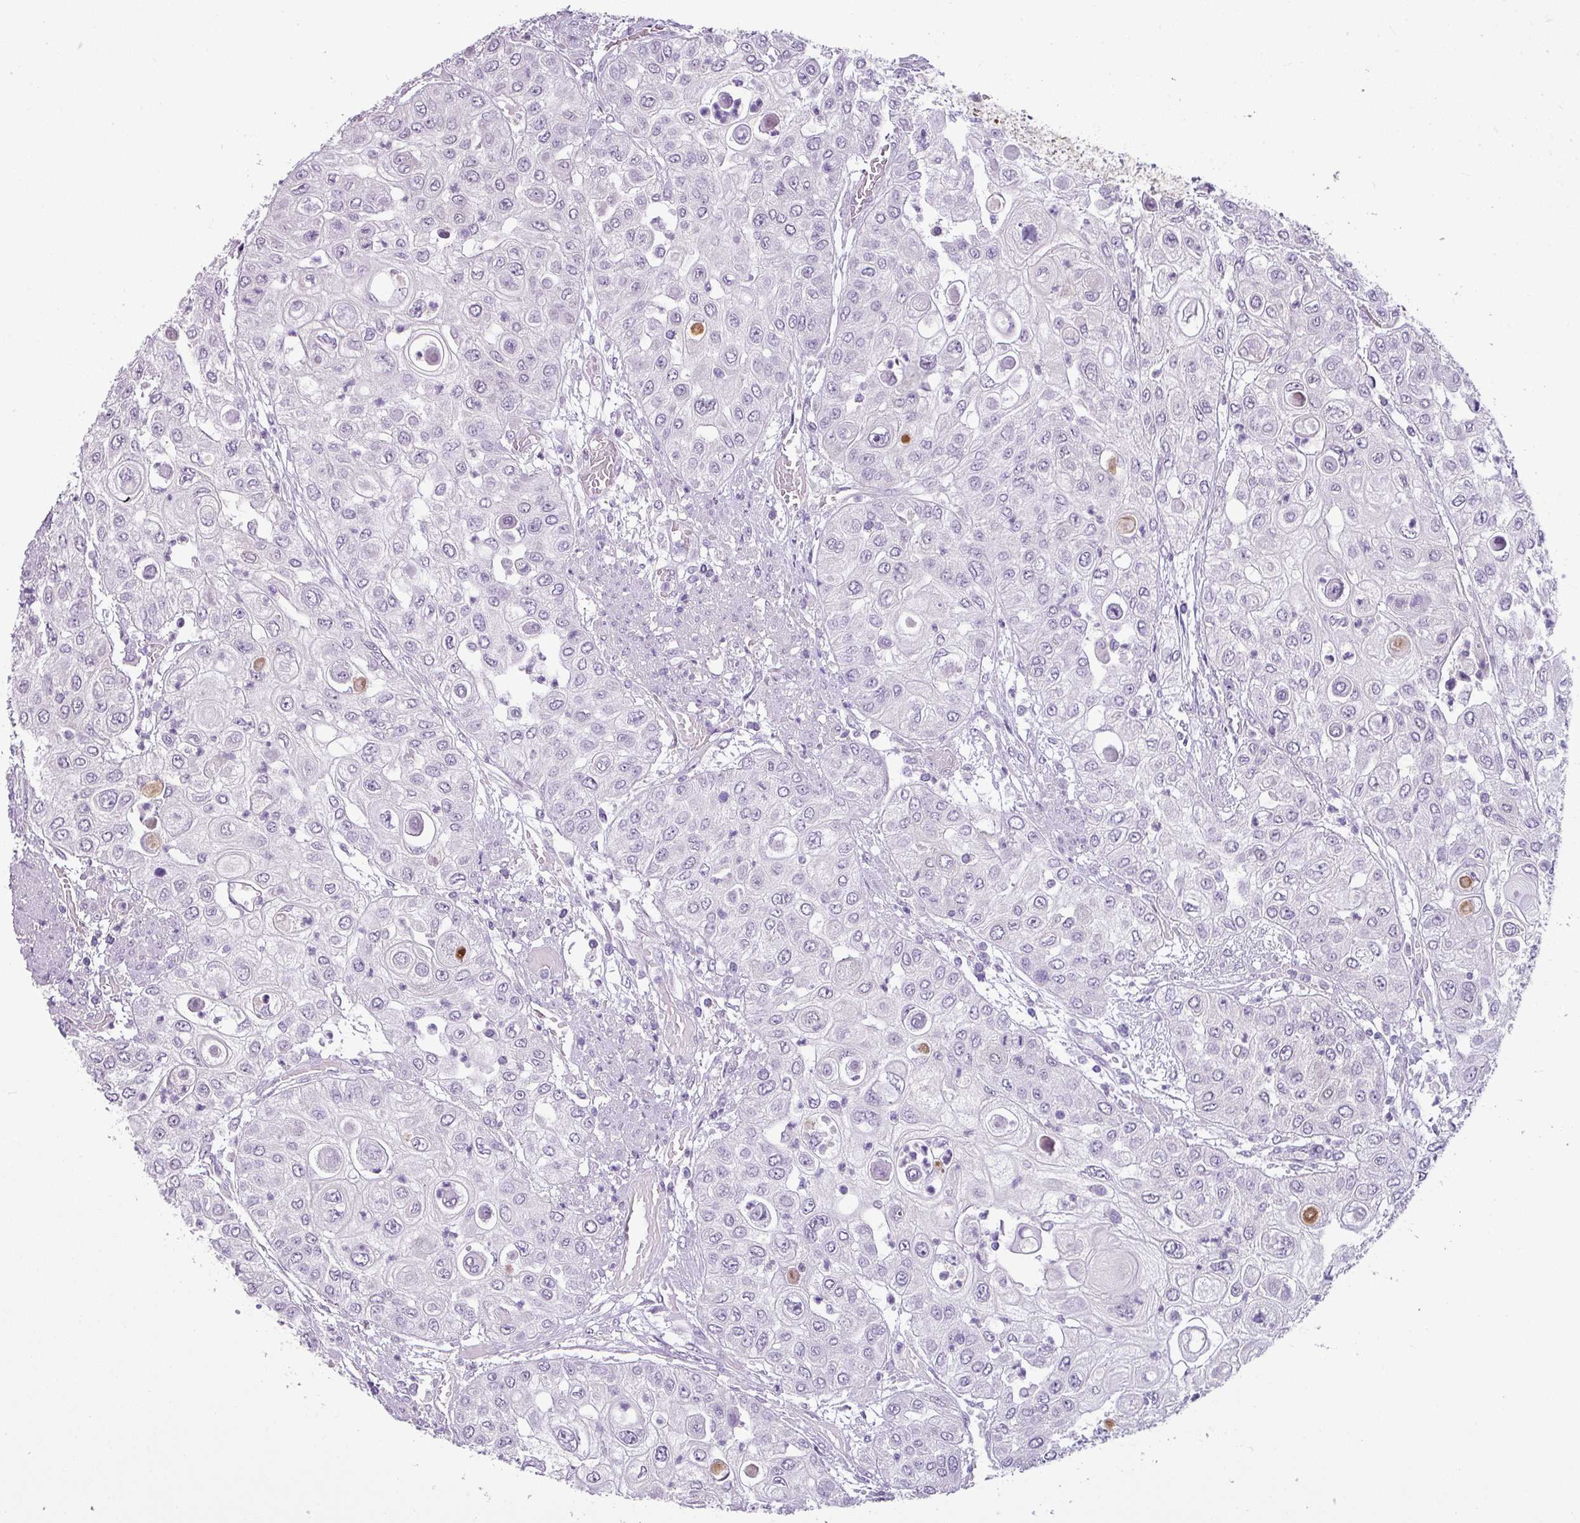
{"staining": {"intensity": "negative", "quantity": "none", "location": "none"}, "tissue": "urothelial cancer", "cell_type": "Tumor cells", "image_type": "cancer", "snomed": [{"axis": "morphology", "description": "Urothelial carcinoma, High grade"}, {"axis": "topography", "description": "Urinary bladder"}], "caption": "IHC micrograph of urothelial carcinoma (high-grade) stained for a protein (brown), which demonstrates no staining in tumor cells. The staining was performed using DAB to visualize the protein expression in brown, while the nuclei were stained in blue with hematoxylin (Magnification: 20x).", "gene": "TTLL12", "patient": {"sex": "female", "age": 79}}